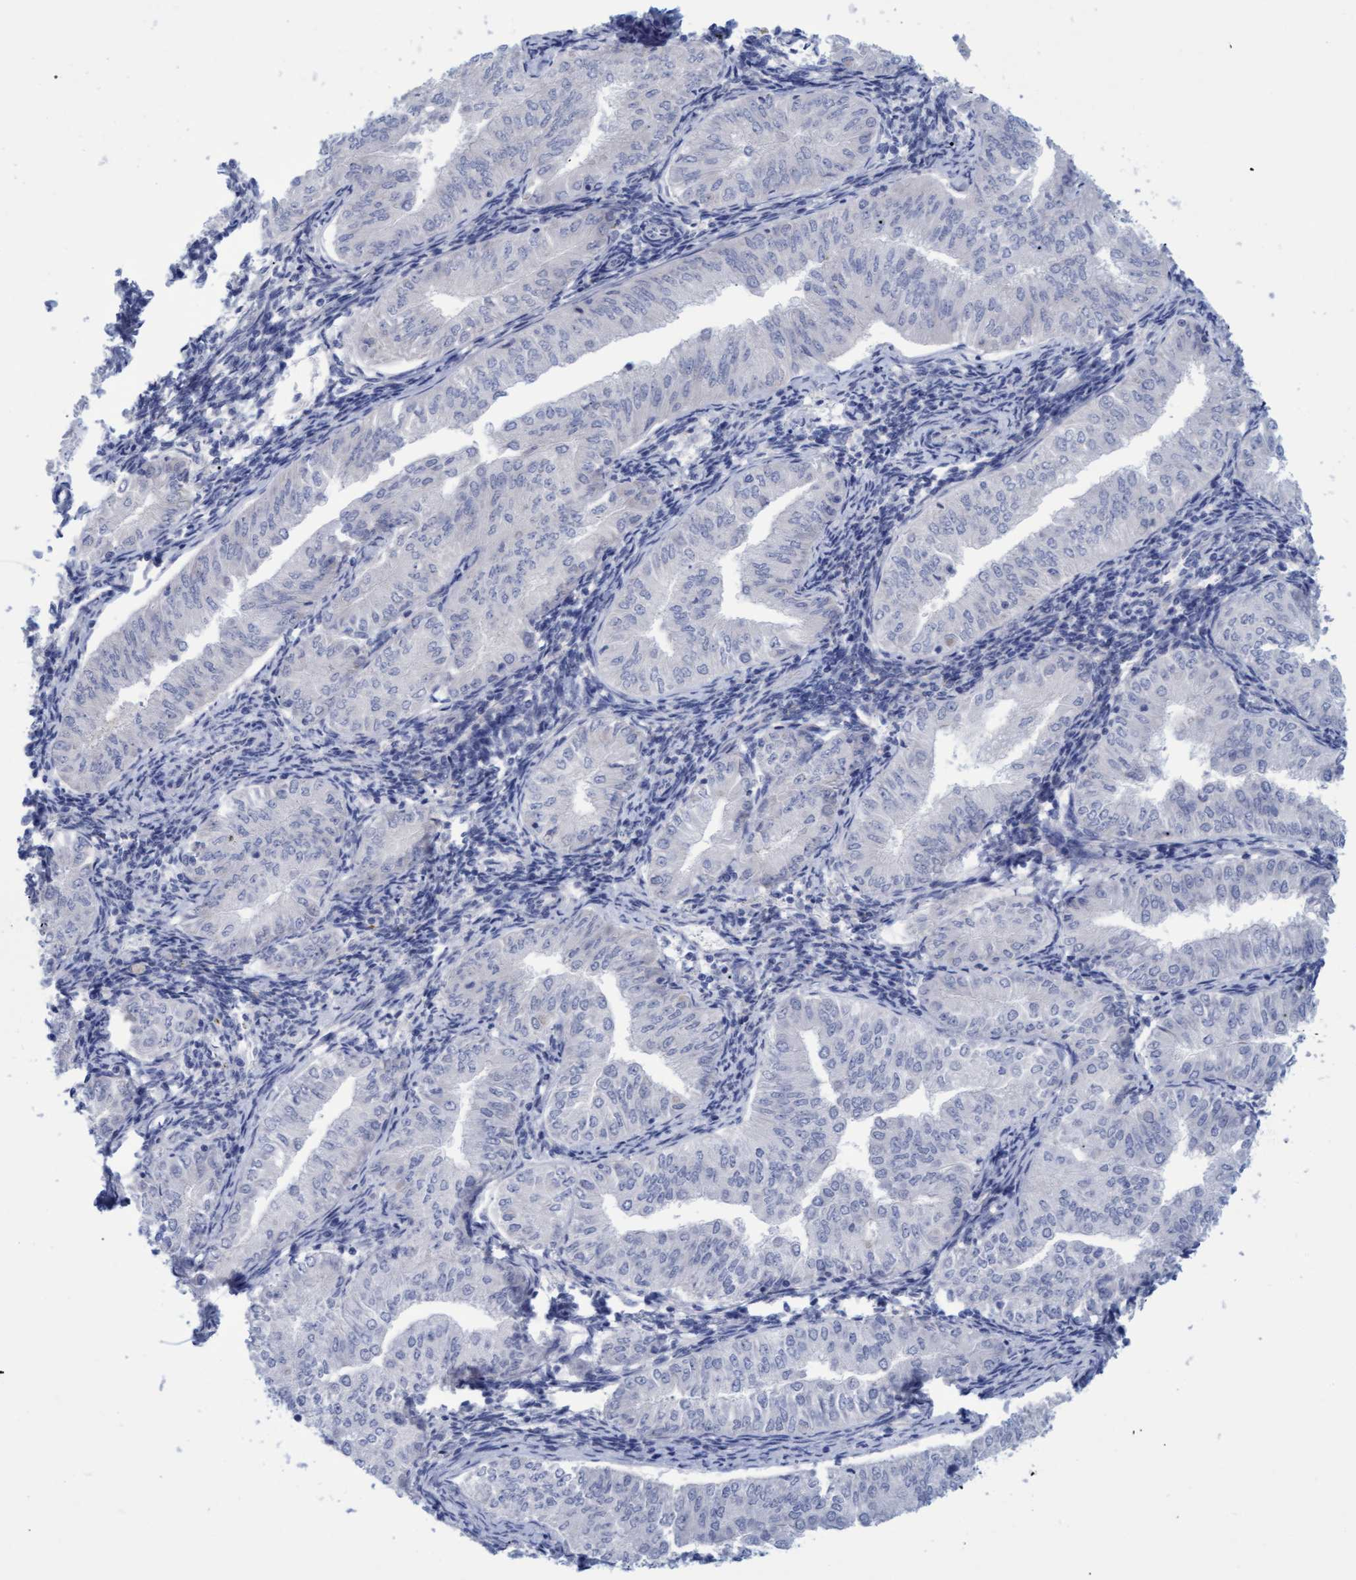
{"staining": {"intensity": "negative", "quantity": "none", "location": "none"}, "tissue": "endometrial cancer", "cell_type": "Tumor cells", "image_type": "cancer", "snomed": [{"axis": "morphology", "description": "Normal tissue, NOS"}, {"axis": "morphology", "description": "Adenocarcinoma, NOS"}, {"axis": "topography", "description": "Endometrium"}], "caption": "Tumor cells show no significant protein staining in endometrial cancer (adenocarcinoma).", "gene": "STXBP1", "patient": {"sex": "female", "age": 53}}